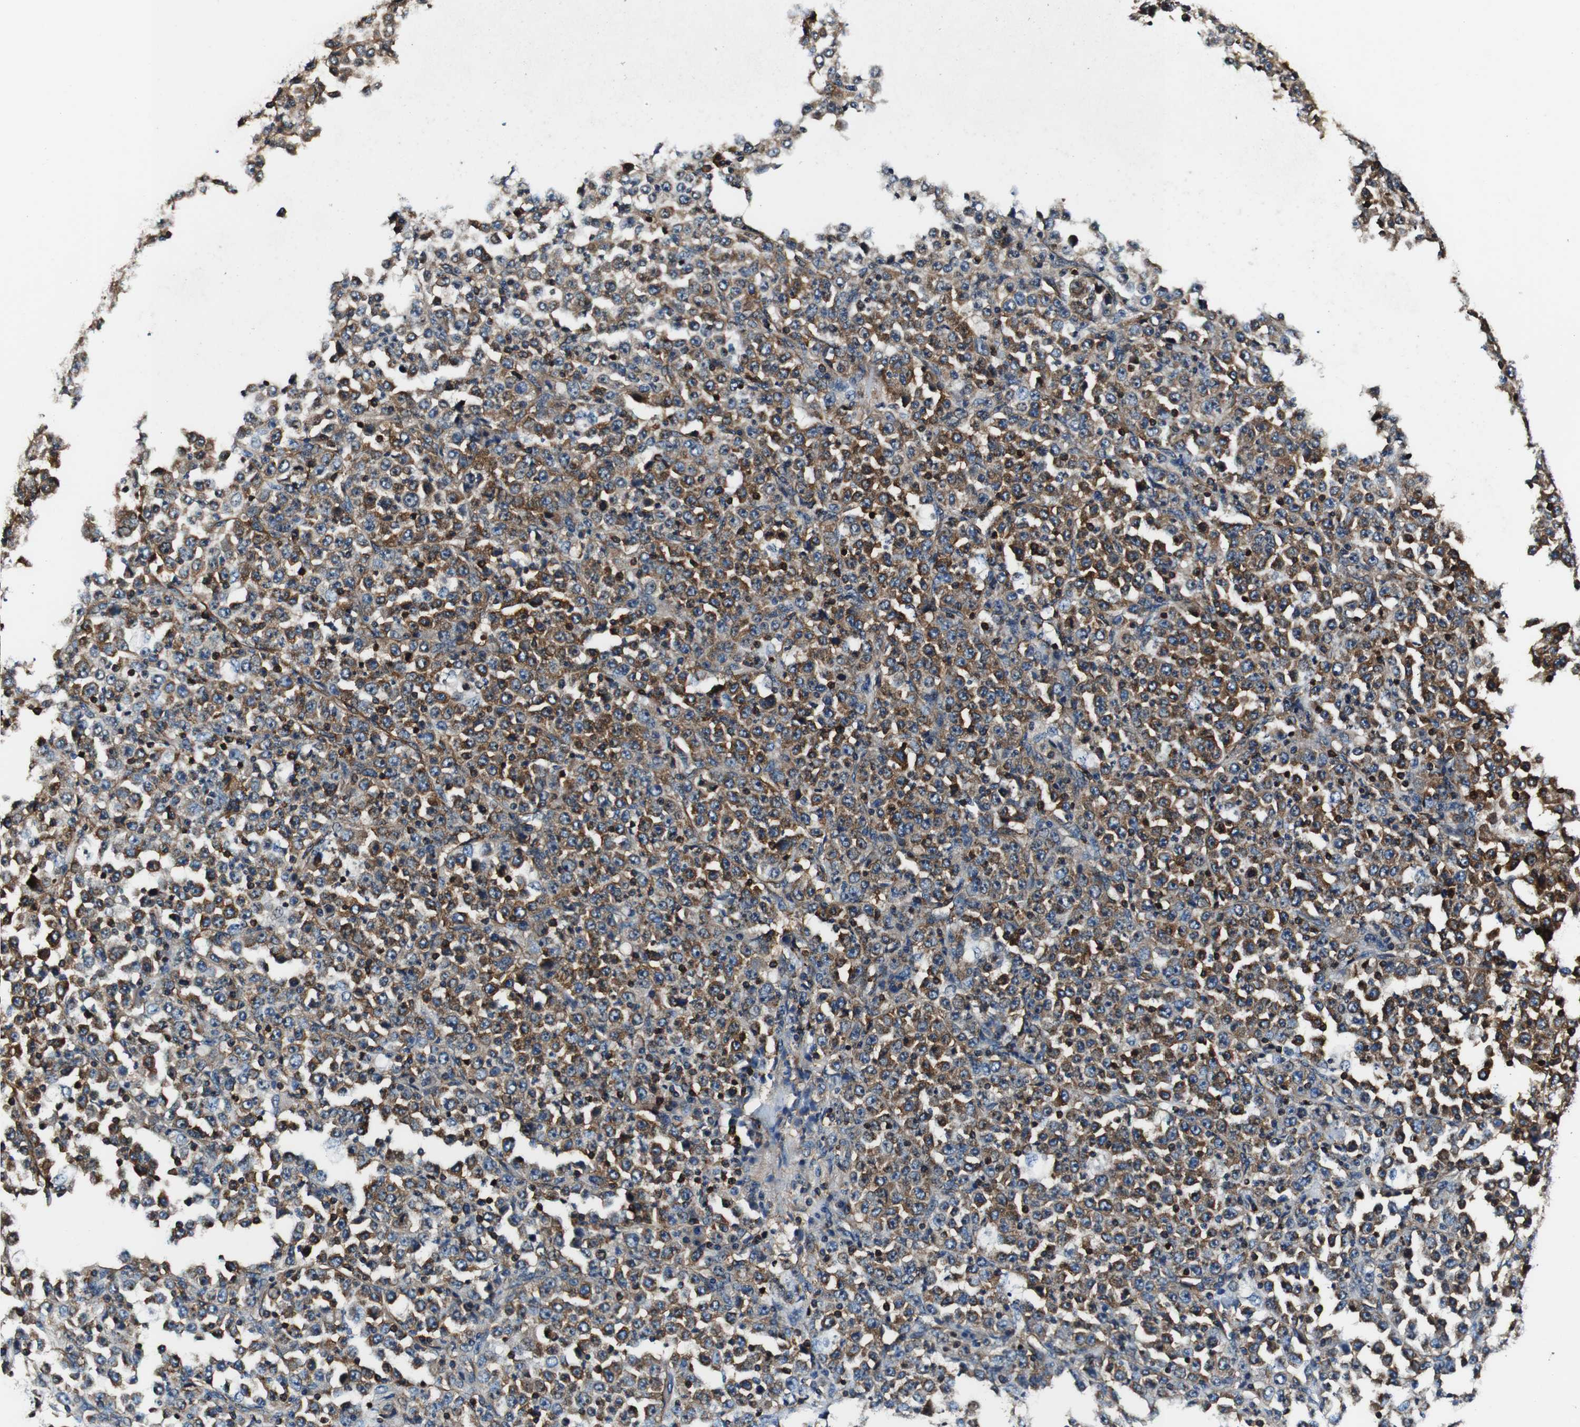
{"staining": {"intensity": "moderate", "quantity": ">75%", "location": "cytoplasmic/membranous"}, "tissue": "stomach cancer", "cell_type": "Tumor cells", "image_type": "cancer", "snomed": [{"axis": "morphology", "description": "Normal tissue, NOS"}, {"axis": "morphology", "description": "Adenocarcinoma, NOS"}, {"axis": "topography", "description": "Stomach, upper"}, {"axis": "topography", "description": "Stomach"}], "caption": "Tumor cells reveal moderate cytoplasmic/membranous positivity in about >75% of cells in adenocarcinoma (stomach). The protein is stained brown, and the nuclei are stained in blue (DAB (3,3'-diaminobenzidine) IHC with brightfield microscopy, high magnification).", "gene": "RHOT2", "patient": {"sex": "male", "age": 59}}